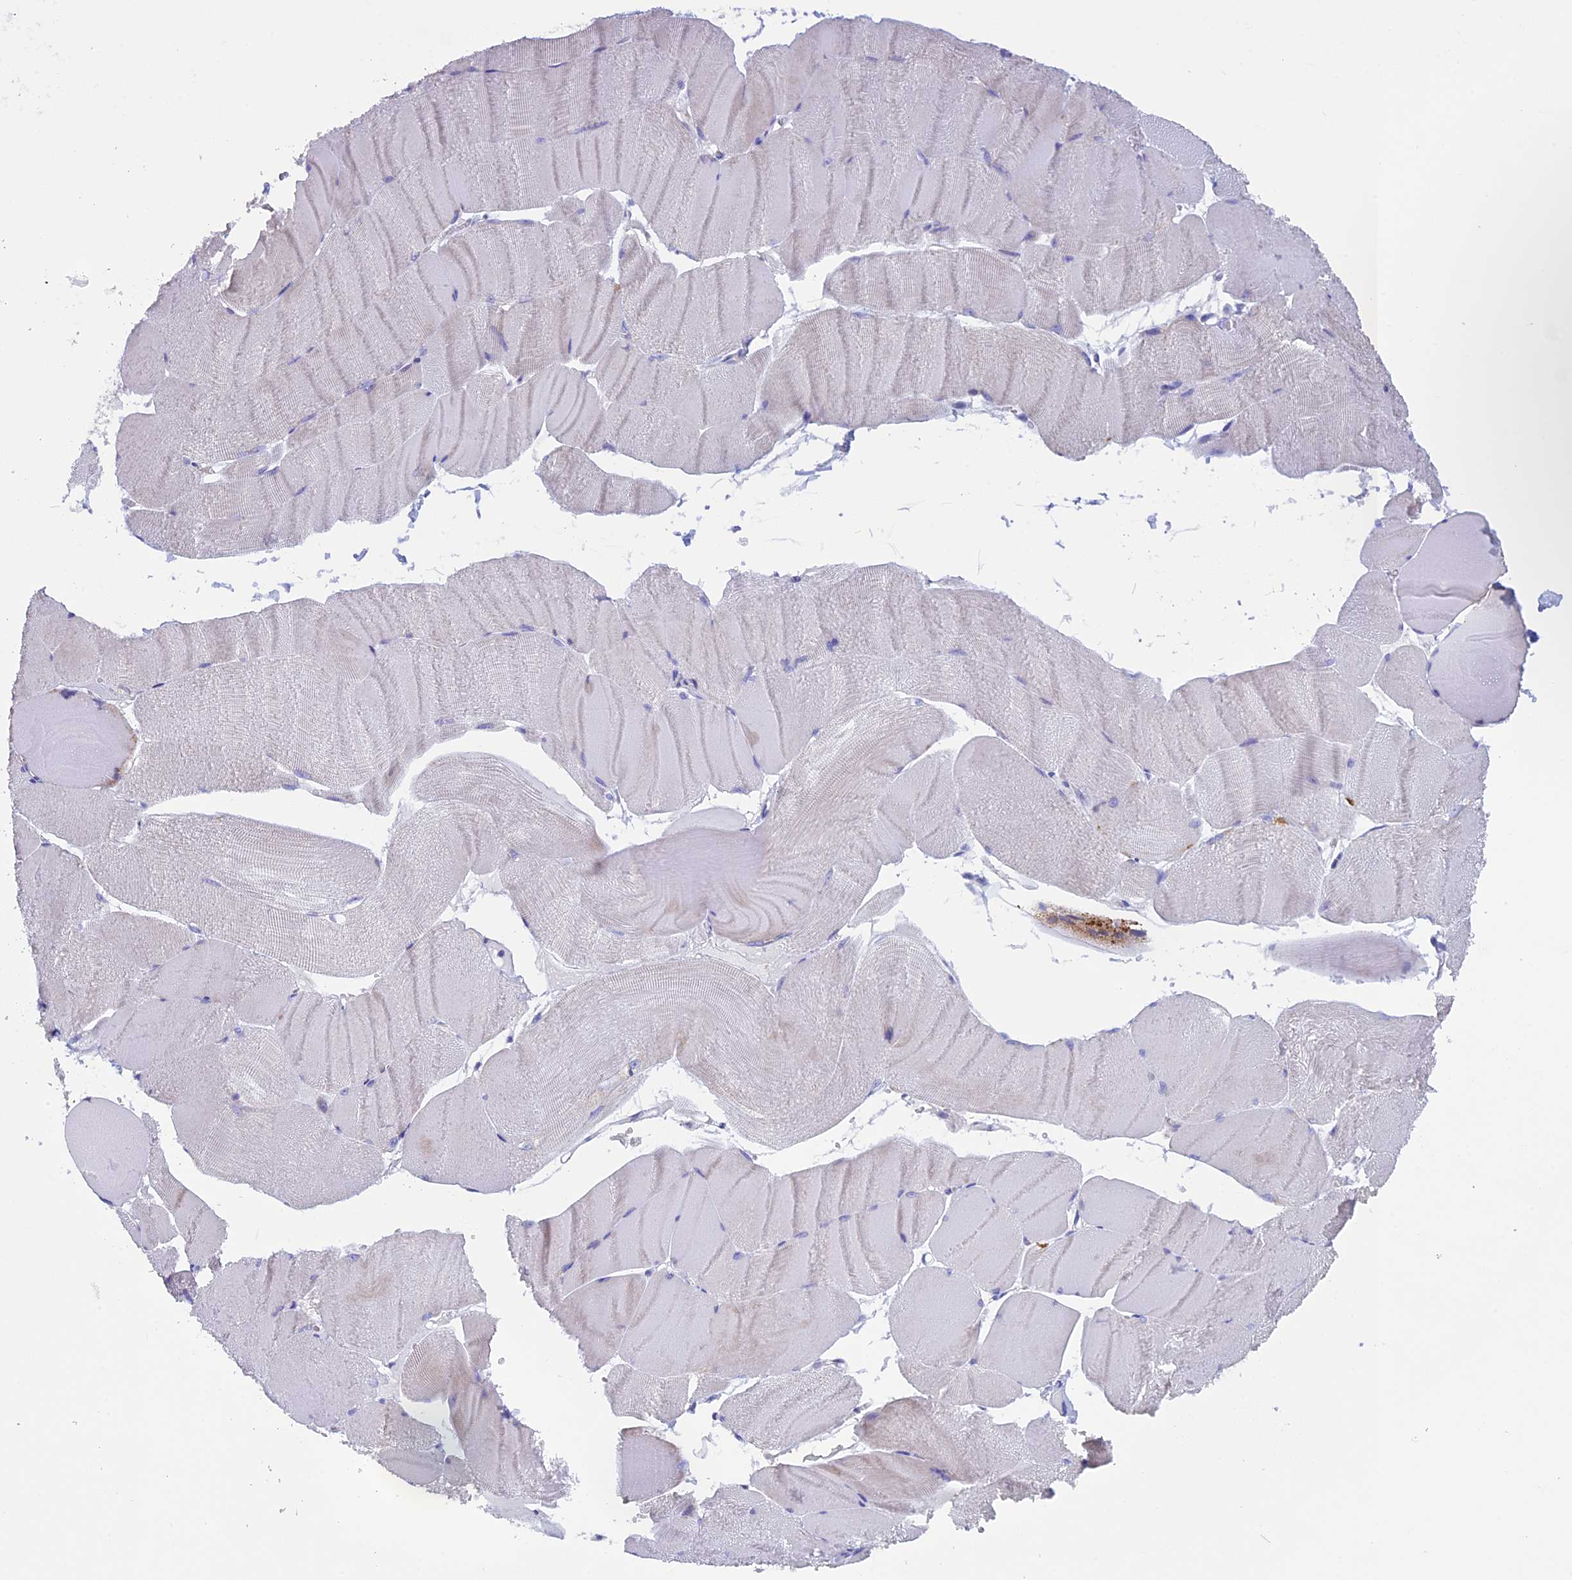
{"staining": {"intensity": "weak", "quantity": "<25%", "location": "cytoplasmic/membranous"}, "tissue": "skeletal muscle", "cell_type": "Myocytes", "image_type": "normal", "snomed": [{"axis": "morphology", "description": "Normal tissue, NOS"}, {"axis": "morphology", "description": "Basal cell carcinoma"}, {"axis": "topography", "description": "Skeletal muscle"}], "caption": "The immunohistochemistry (IHC) micrograph has no significant expression in myocytes of skeletal muscle. Nuclei are stained in blue.", "gene": "ZNF563", "patient": {"sex": "female", "age": 64}}